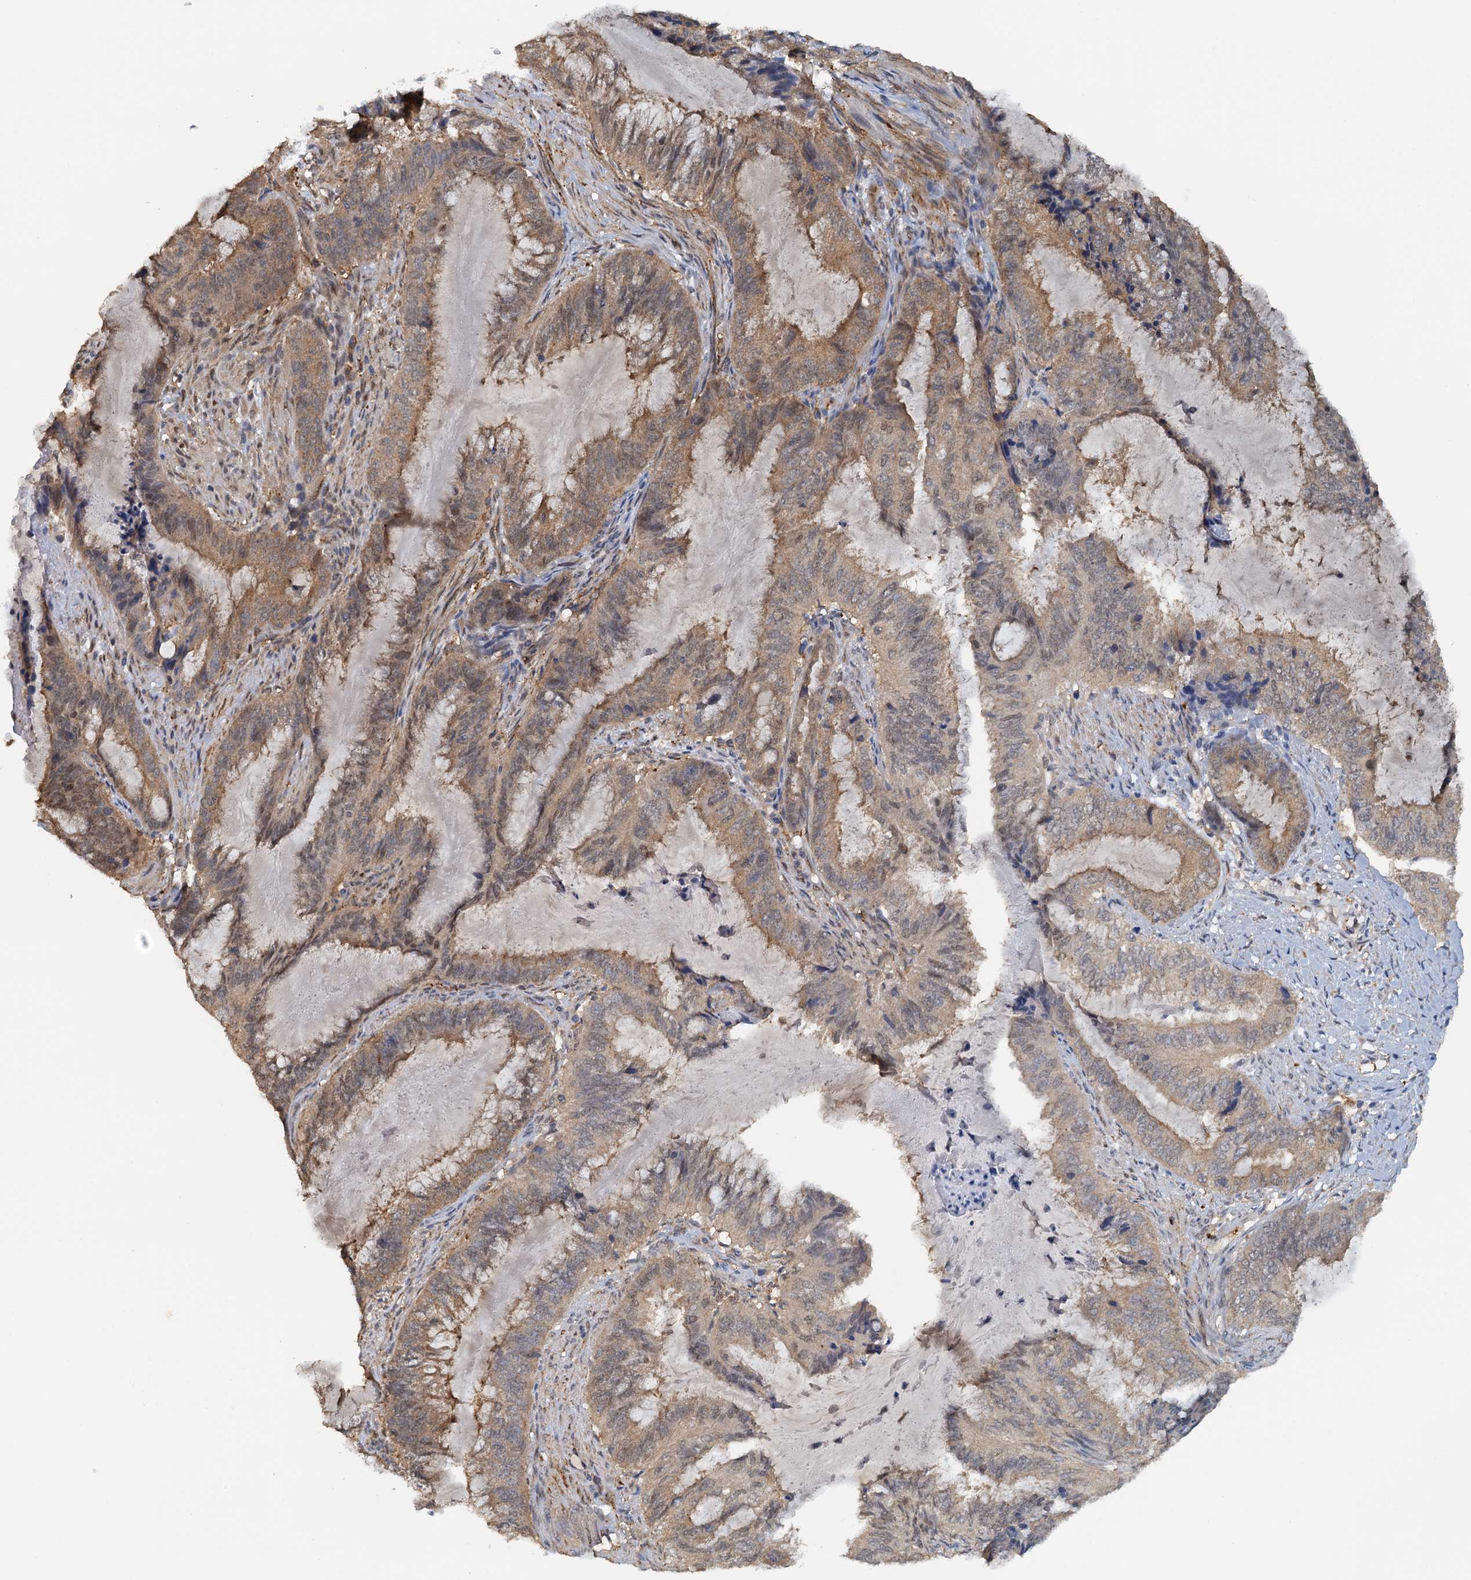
{"staining": {"intensity": "moderate", "quantity": "25%-75%", "location": "cytoplasmic/membranous,nuclear"}, "tissue": "endometrial cancer", "cell_type": "Tumor cells", "image_type": "cancer", "snomed": [{"axis": "morphology", "description": "Adenocarcinoma, NOS"}, {"axis": "topography", "description": "Endometrium"}], "caption": "Moderate cytoplasmic/membranous and nuclear positivity for a protein is present in about 25%-75% of tumor cells of endometrial adenocarcinoma using immunohistochemistry.", "gene": "UBL7", "patient": {"sex": "female", "age": 51}}